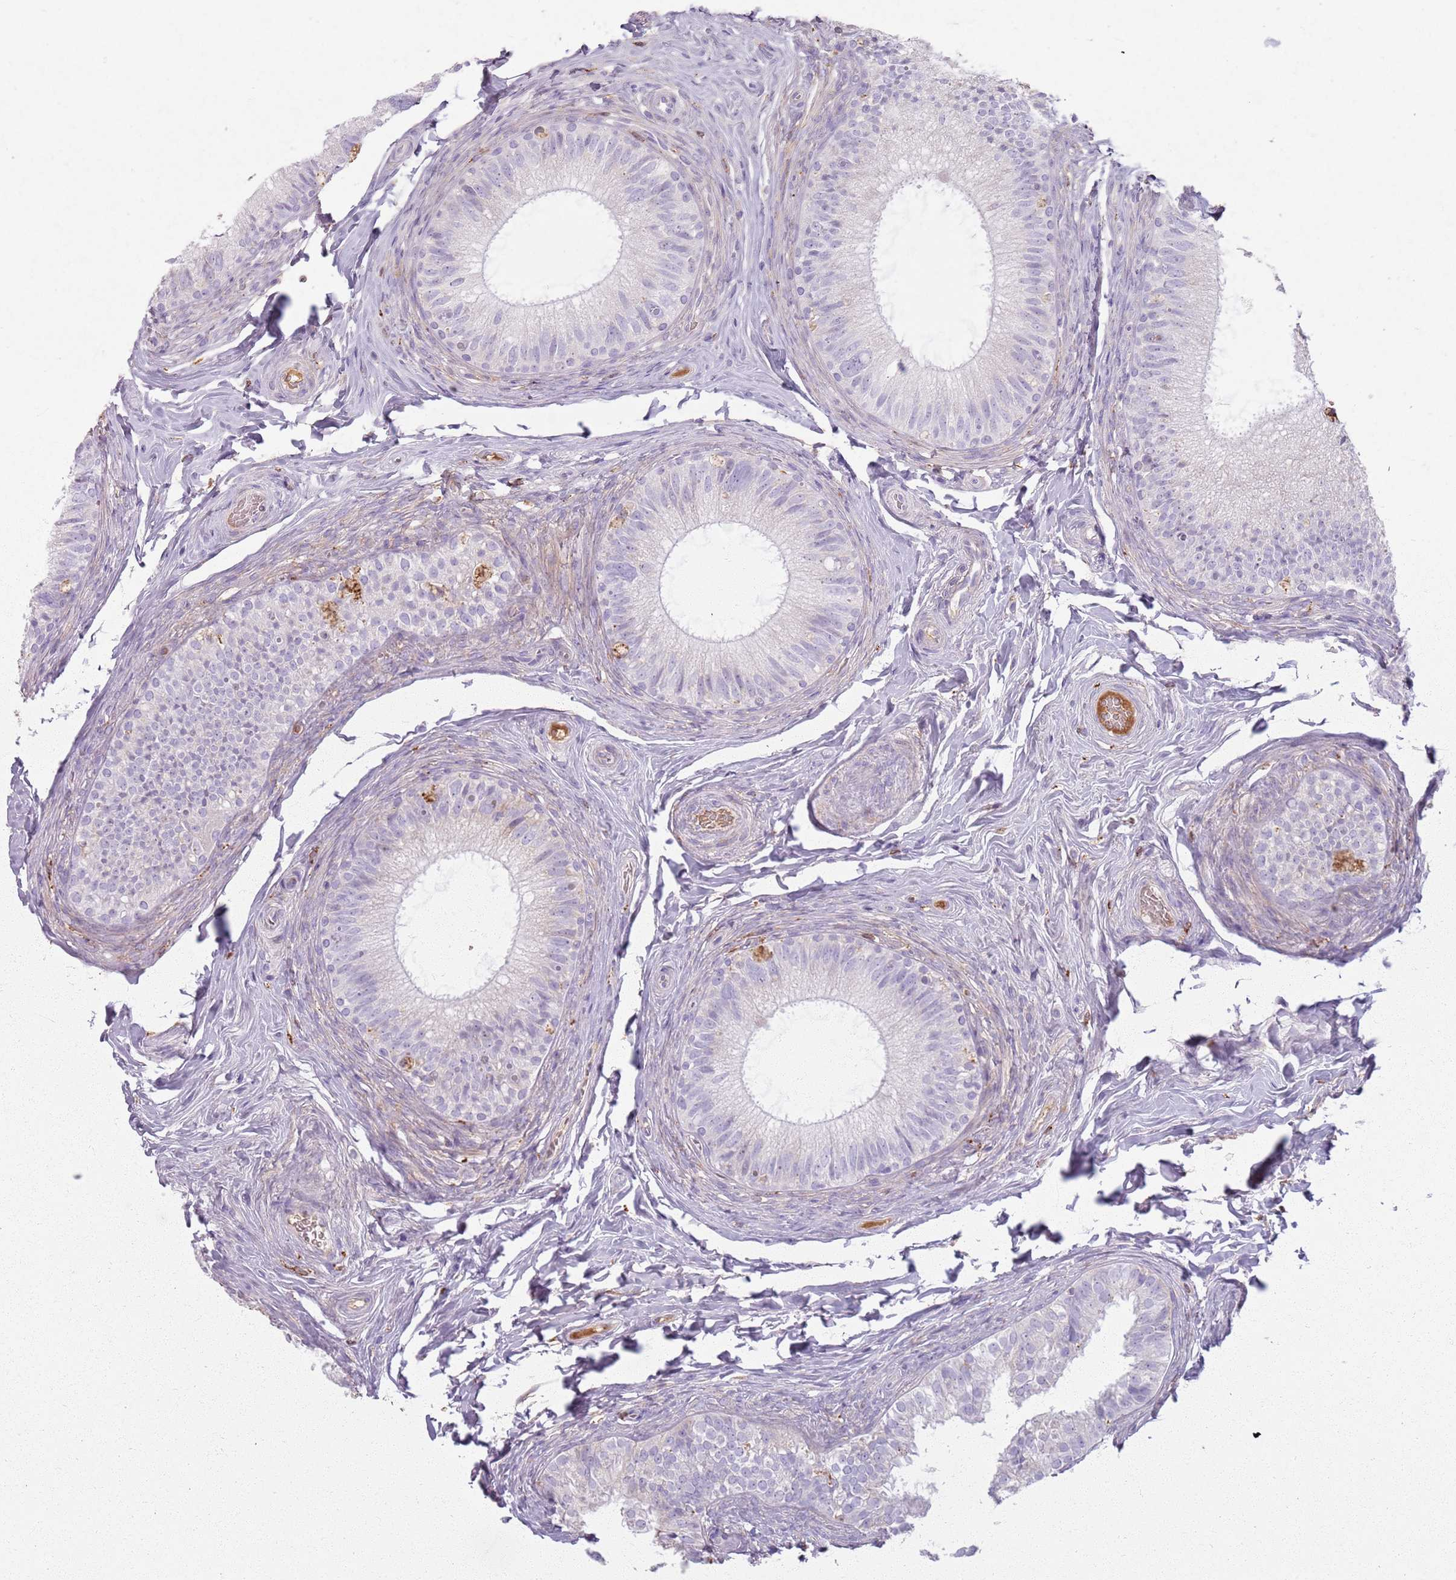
{"staining": {"intensity": "negative", "quantity": "none", "location": "none"}, "tissue": "epididymis", "cell_type": "Glandular cells", "image_type": "normal", "snomed": [{"axis": "morphology", "description": "Normal tissue, NOS"}, {"axis": "topography", "description": "Epididymis"}], "caption": "This is an IHC histopathology image of normal epididymis. There is no positivity in glandular cells.", "gene": "COLGALT1", "patient": {"sex": "male", "age": 49}}